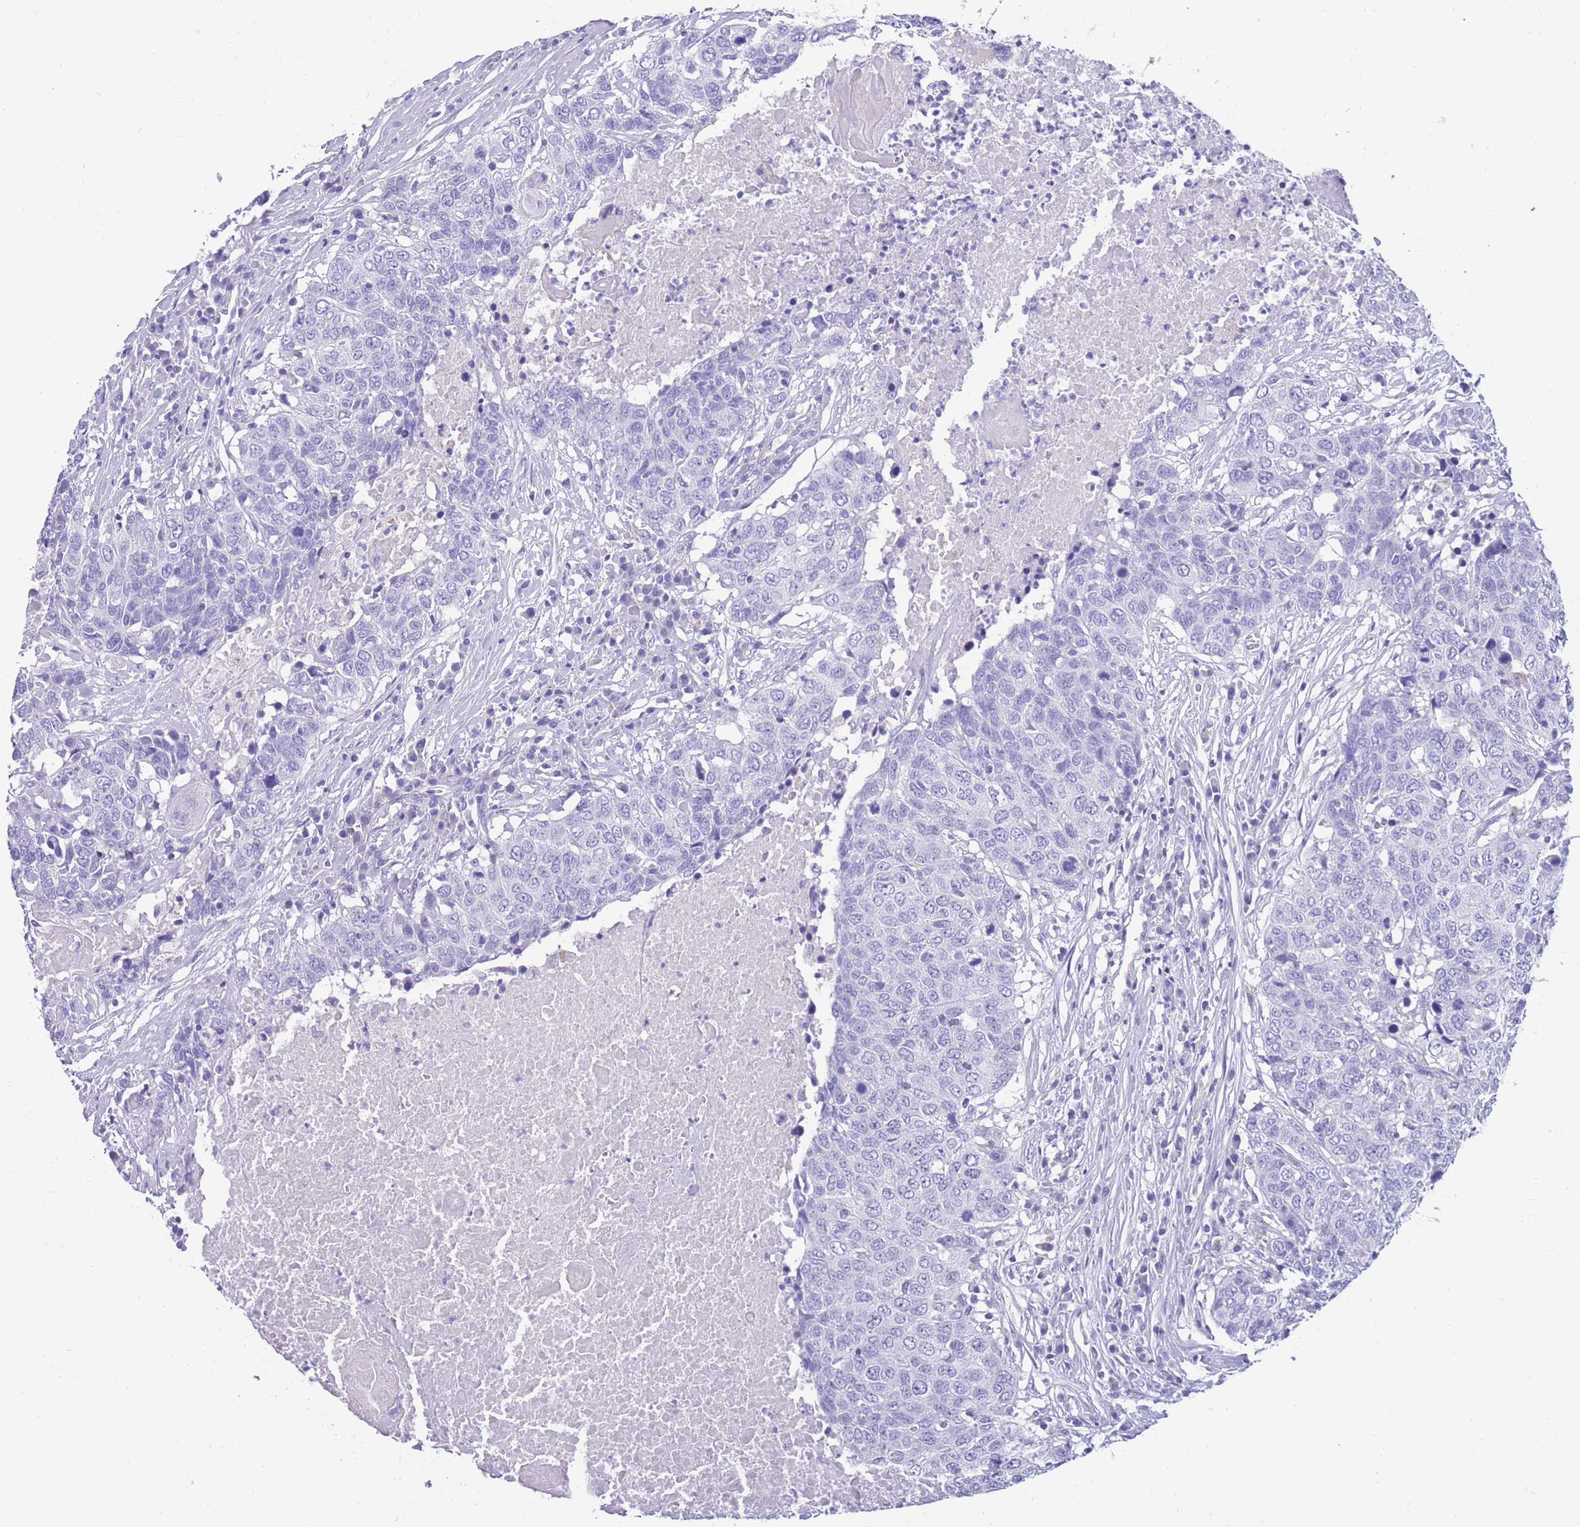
{"staining": {"intensity": "negative", "quantity": "none", "location": "none"}, "tissue": "head and neck cancer", "cell_type": "Tumor cells", "image_type": "cancer", "snomed": [{"axis": "morphology", "description": "Squamous cell carcinoma, NOS"}, {"axis": "topography", "description": "Head-Neck"}], "caption": "The photomicrograph exhibits no significant staining in tumor cells of head and neck cancer (squamous cell carcinoma).", "gene": "INTS2", "patient": {"sex": "male", "age": 66}}